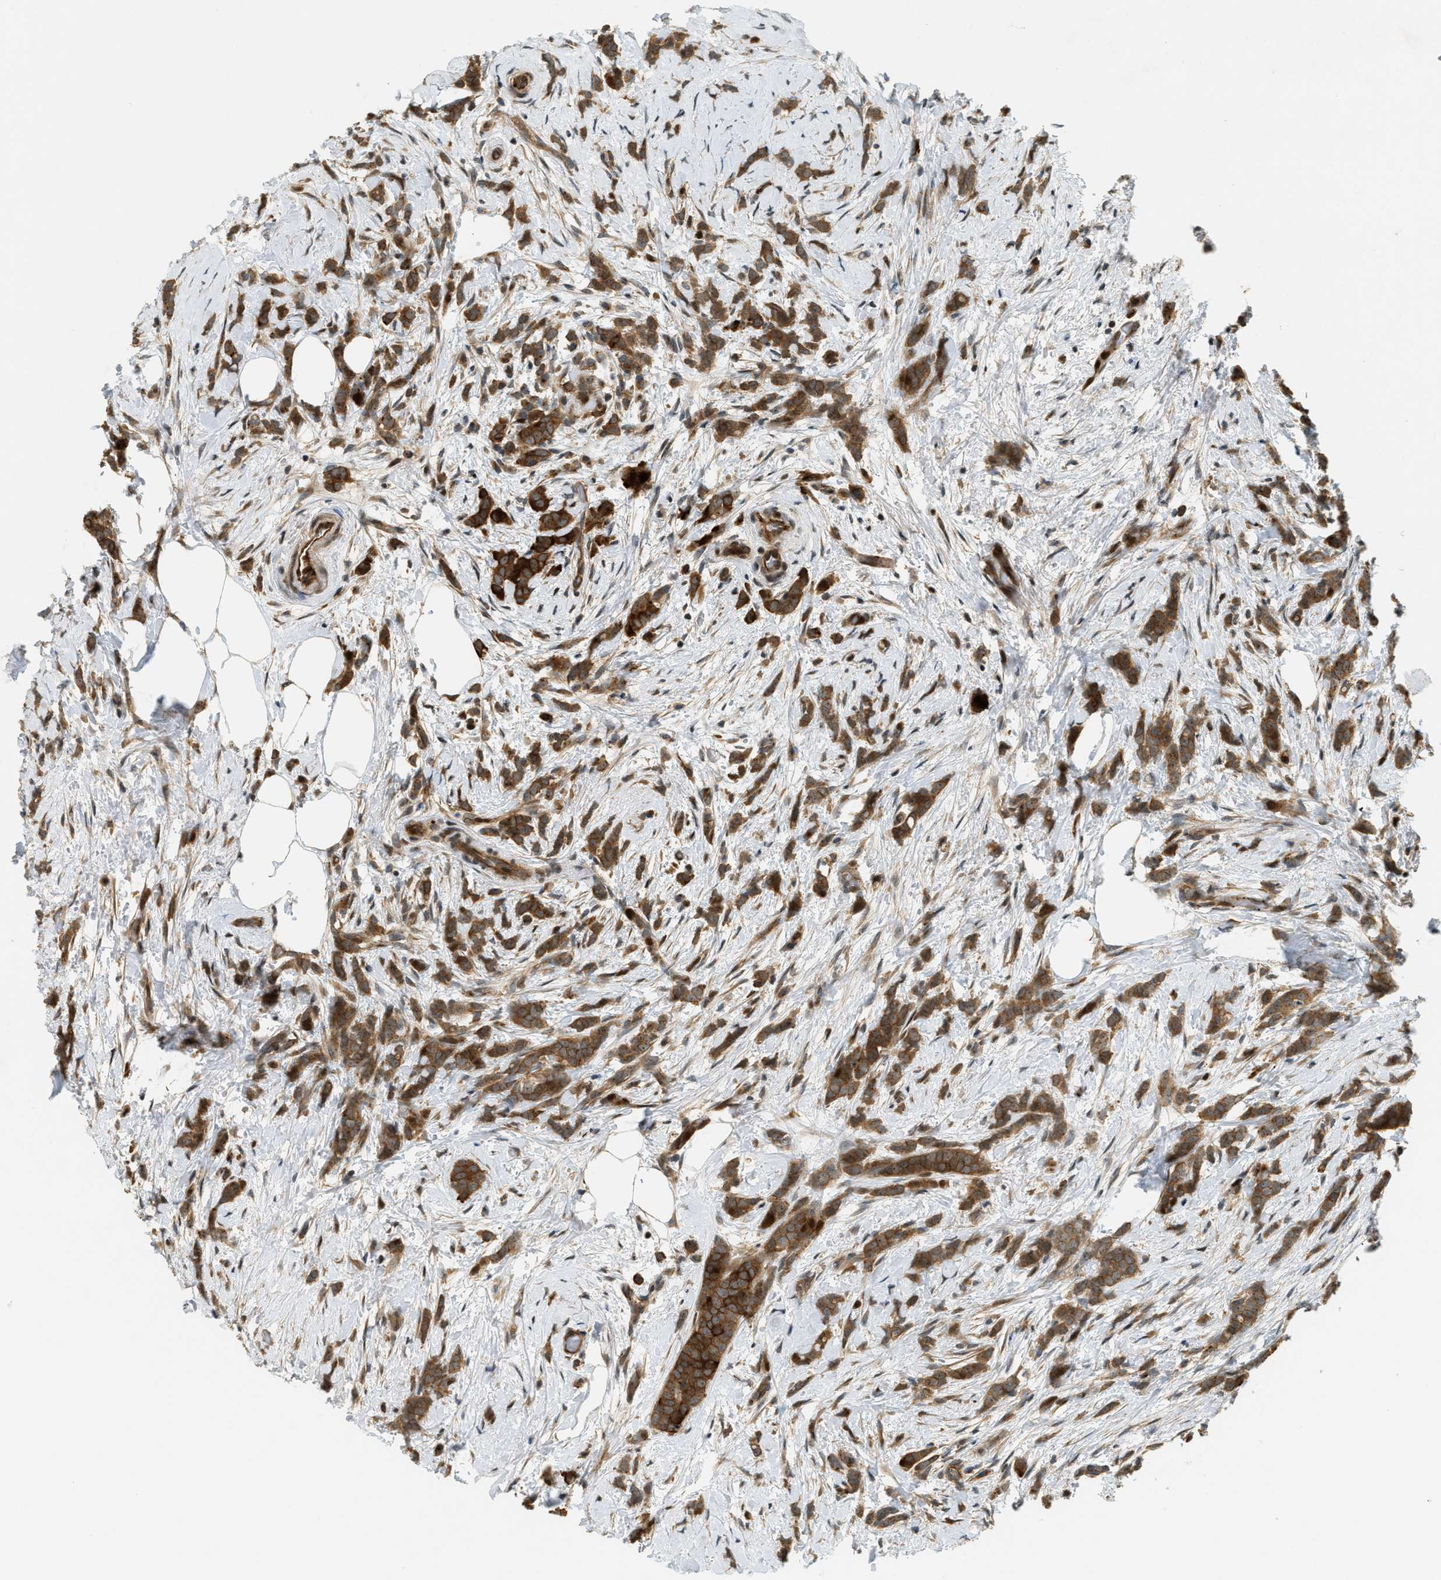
{"staining": {"intensity": "moderate", "quantity": ">75%", "location": "cytoplasmic/membranous"}, "tissue": "breast cancer", "cell_type": "Tumor cells", "image_type": "cancer", "snomed": [{"axis": "morphology", "description": "Lobular carcinoma, in situ"}, {"axis": "morphology", "description": "Lobular carcinoma"}, {"axis": "topography", "description": "Breast"}], "caption": "A brown stain highlights moderate cytoplasmic/membranous staining of a protein in breast cancer tumor cells. The protein is shown in brown color, while the nuclei are stained blue.", "gene": "TRAPPC14", "patient": {"sex": "female", "age": 41}}